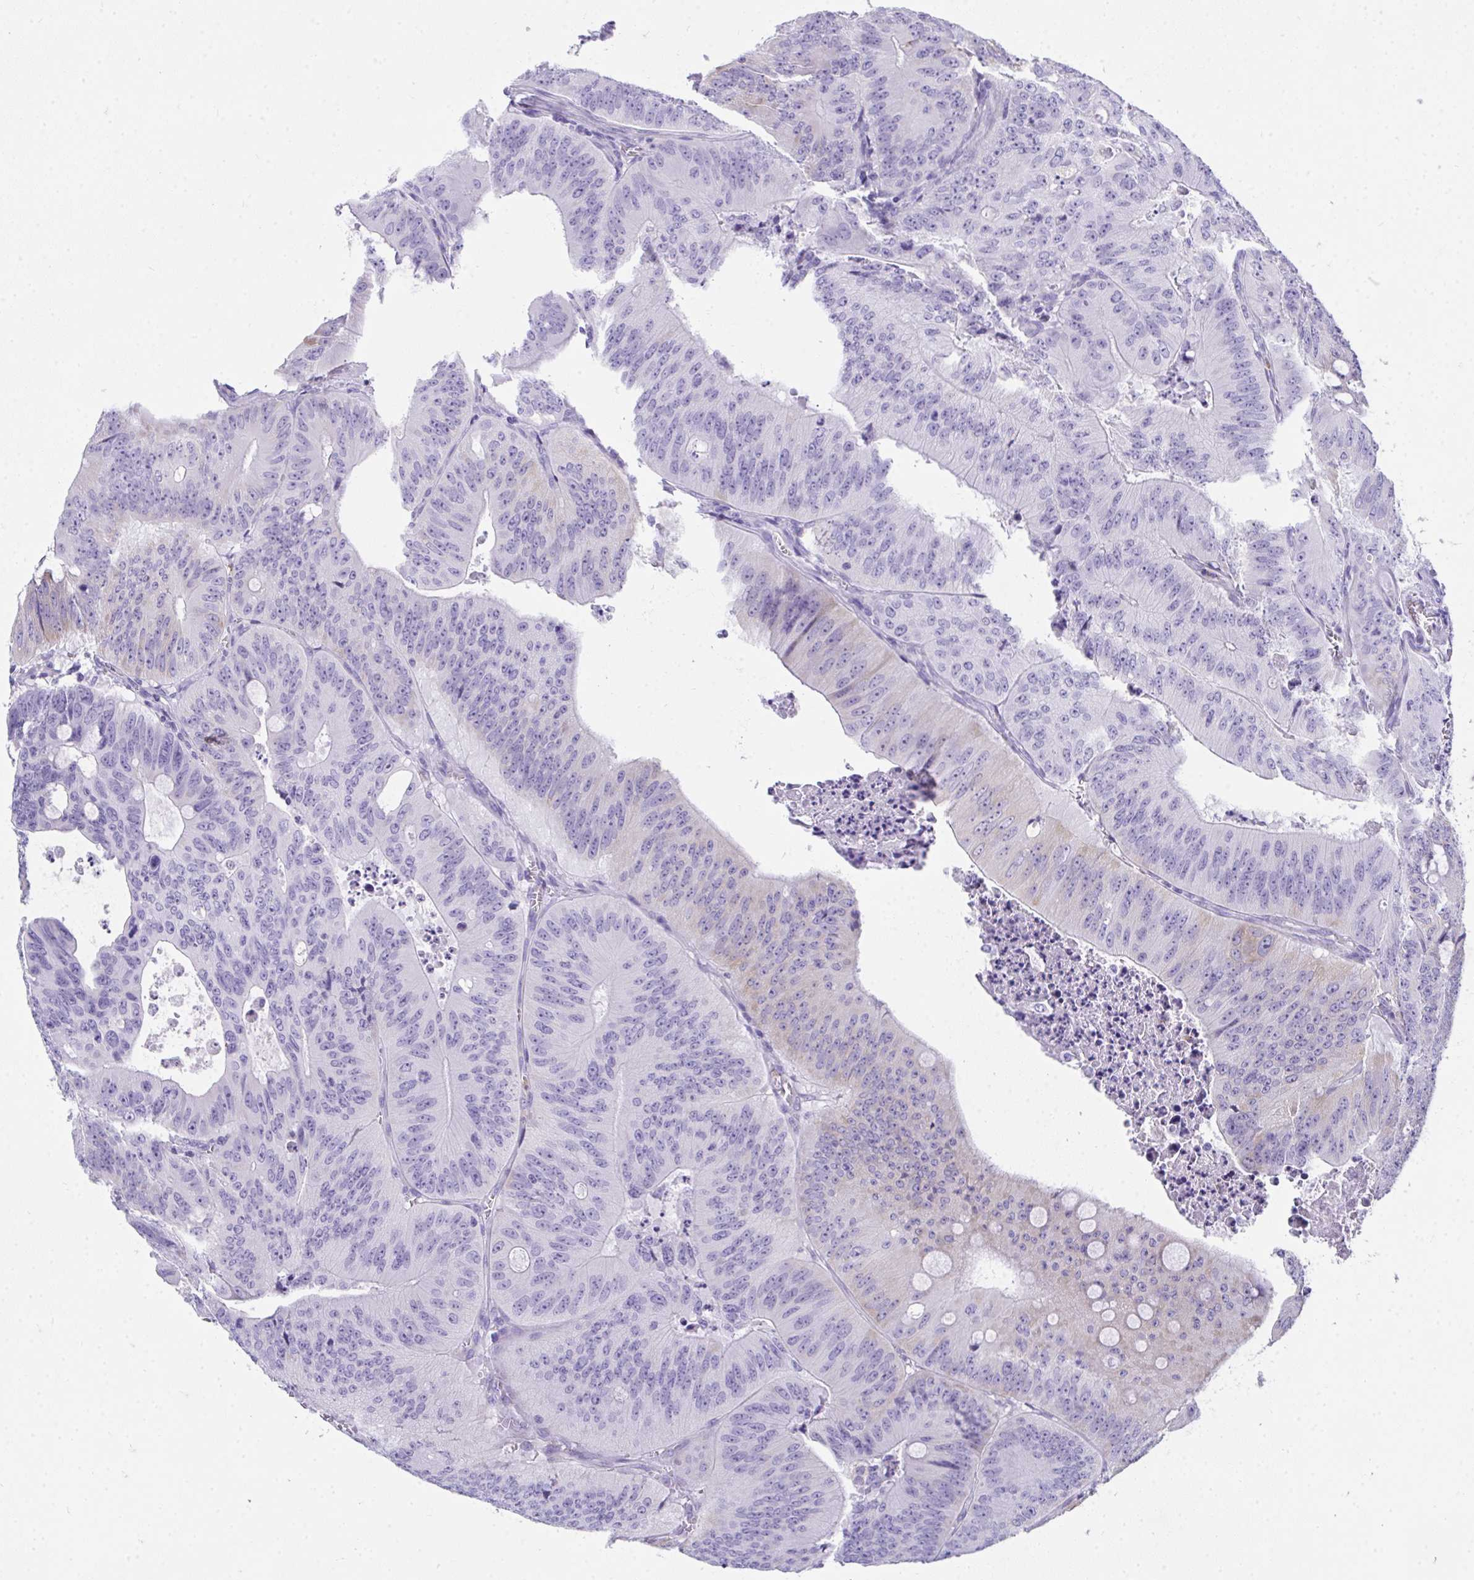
{"staining": {"intensity": "negative", "quantity": "none", "location": "none"}, "tissue": "colorectal cancer", "cell_type": "Tumor cells", "image_type": "cancer", "snomed": [{"axis": "morphology", "description": "Adenocarcinoma, NOS"}, {"axis": "topography", "description": "Colon"}], "caption": "The immunohistochemistry (IHC) micrograph has no significant staining in tumor cells of adenocarcinoma (colorectal) tissue.", "gene": "COA5", "patient": {"sex": "male", "age": 62}}